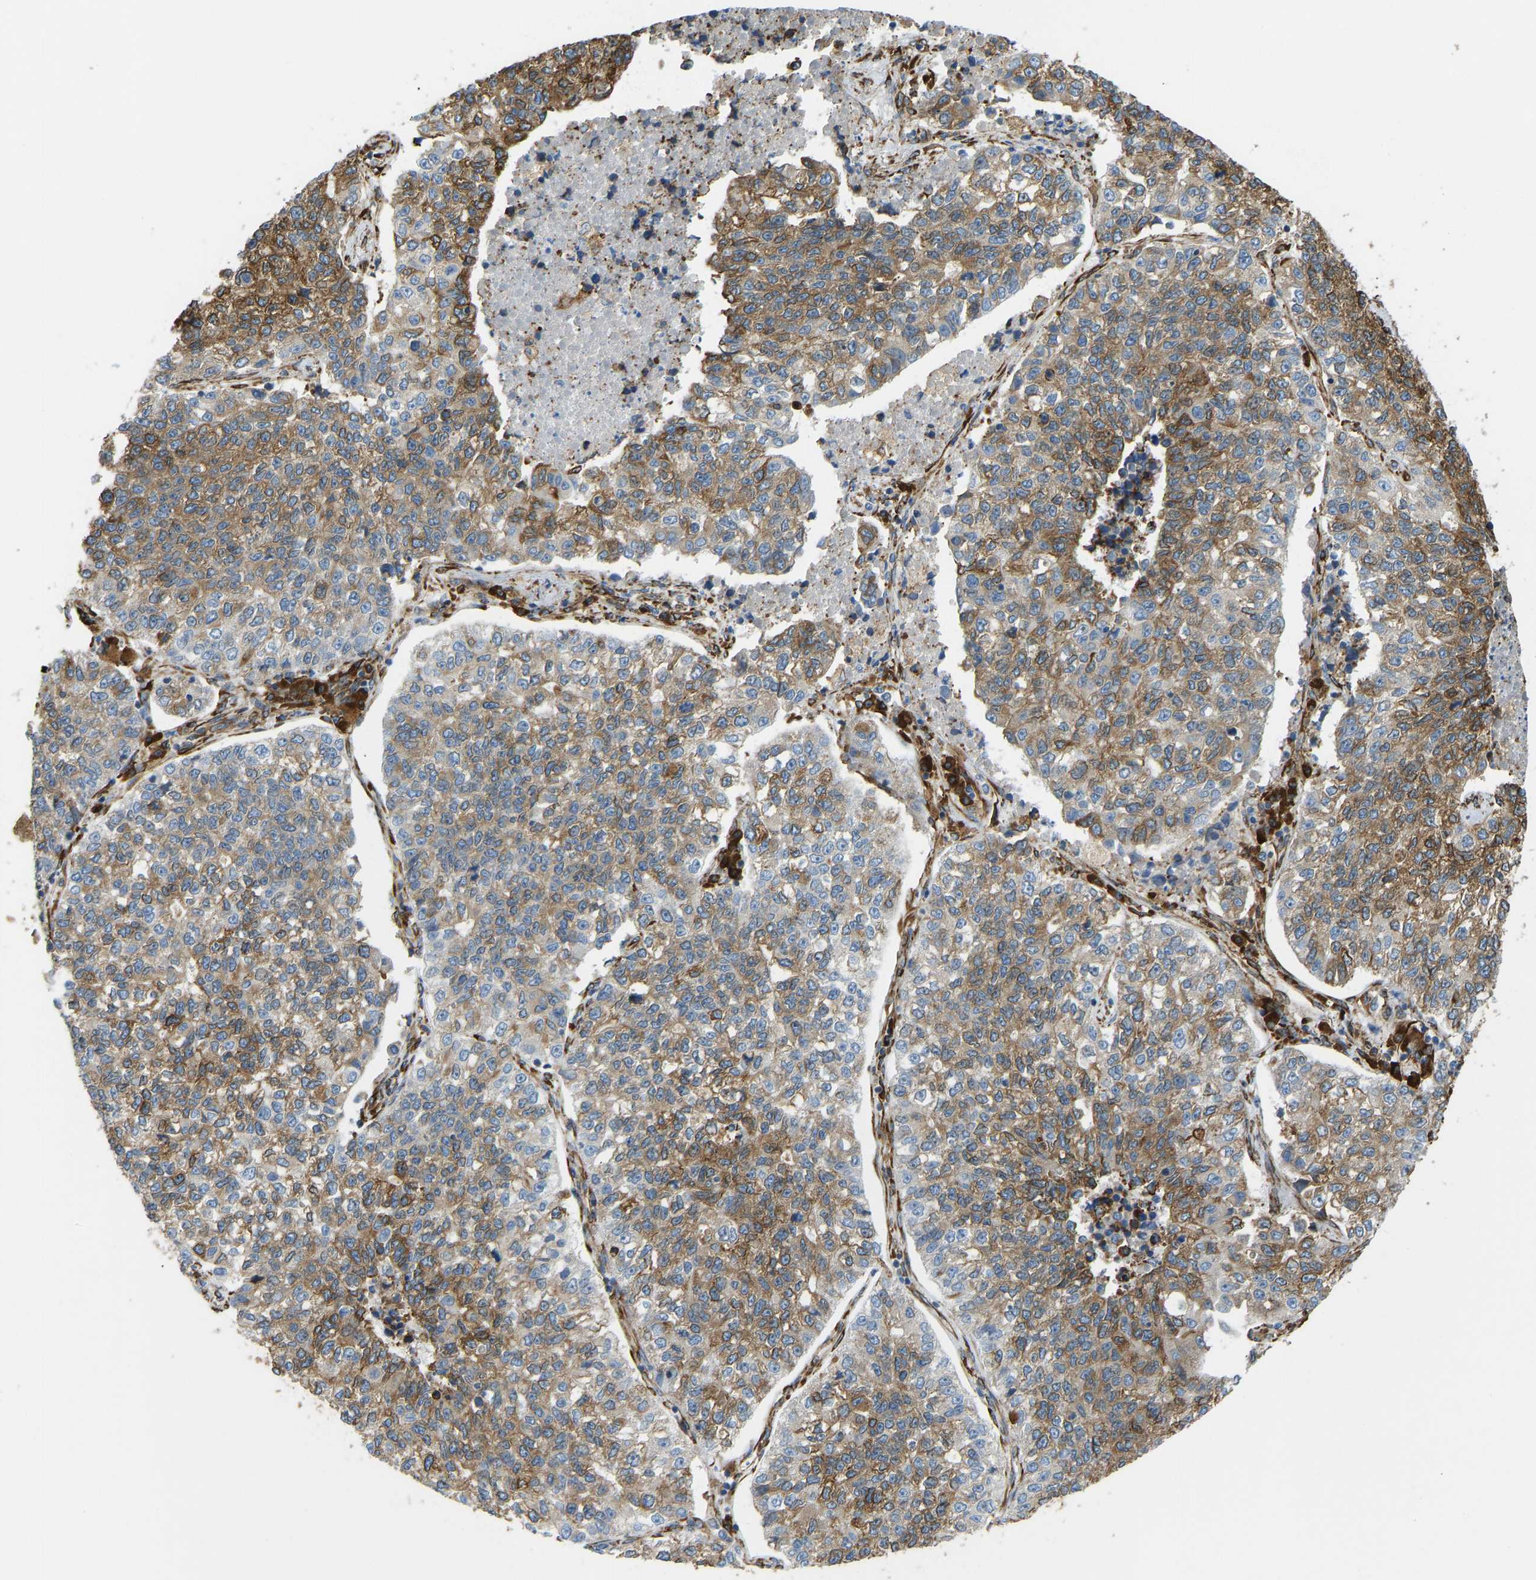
{"staining": {"intensity": "moderate", "quantity": ">75%", "location": "cytoplasmic/membranous"}, "tissue": "lung cancer", "cell_type": "Tumor cells", "image_type": "cancer", "snomed": [{"axis": "morphology", "description": "Adenocarcinoma, NOS"}, {"axis": "topography", "description": "Lung"}], "caption": "IHC image of lung cancer (adenocarcinoma) stained for a protein (brown), which exhibits medium levels of moderate cytoplasmic/membranous expression in about >75% of tumor cells.", "gene": "BEX3", "patient": {"sex": "male", "age": 49}}